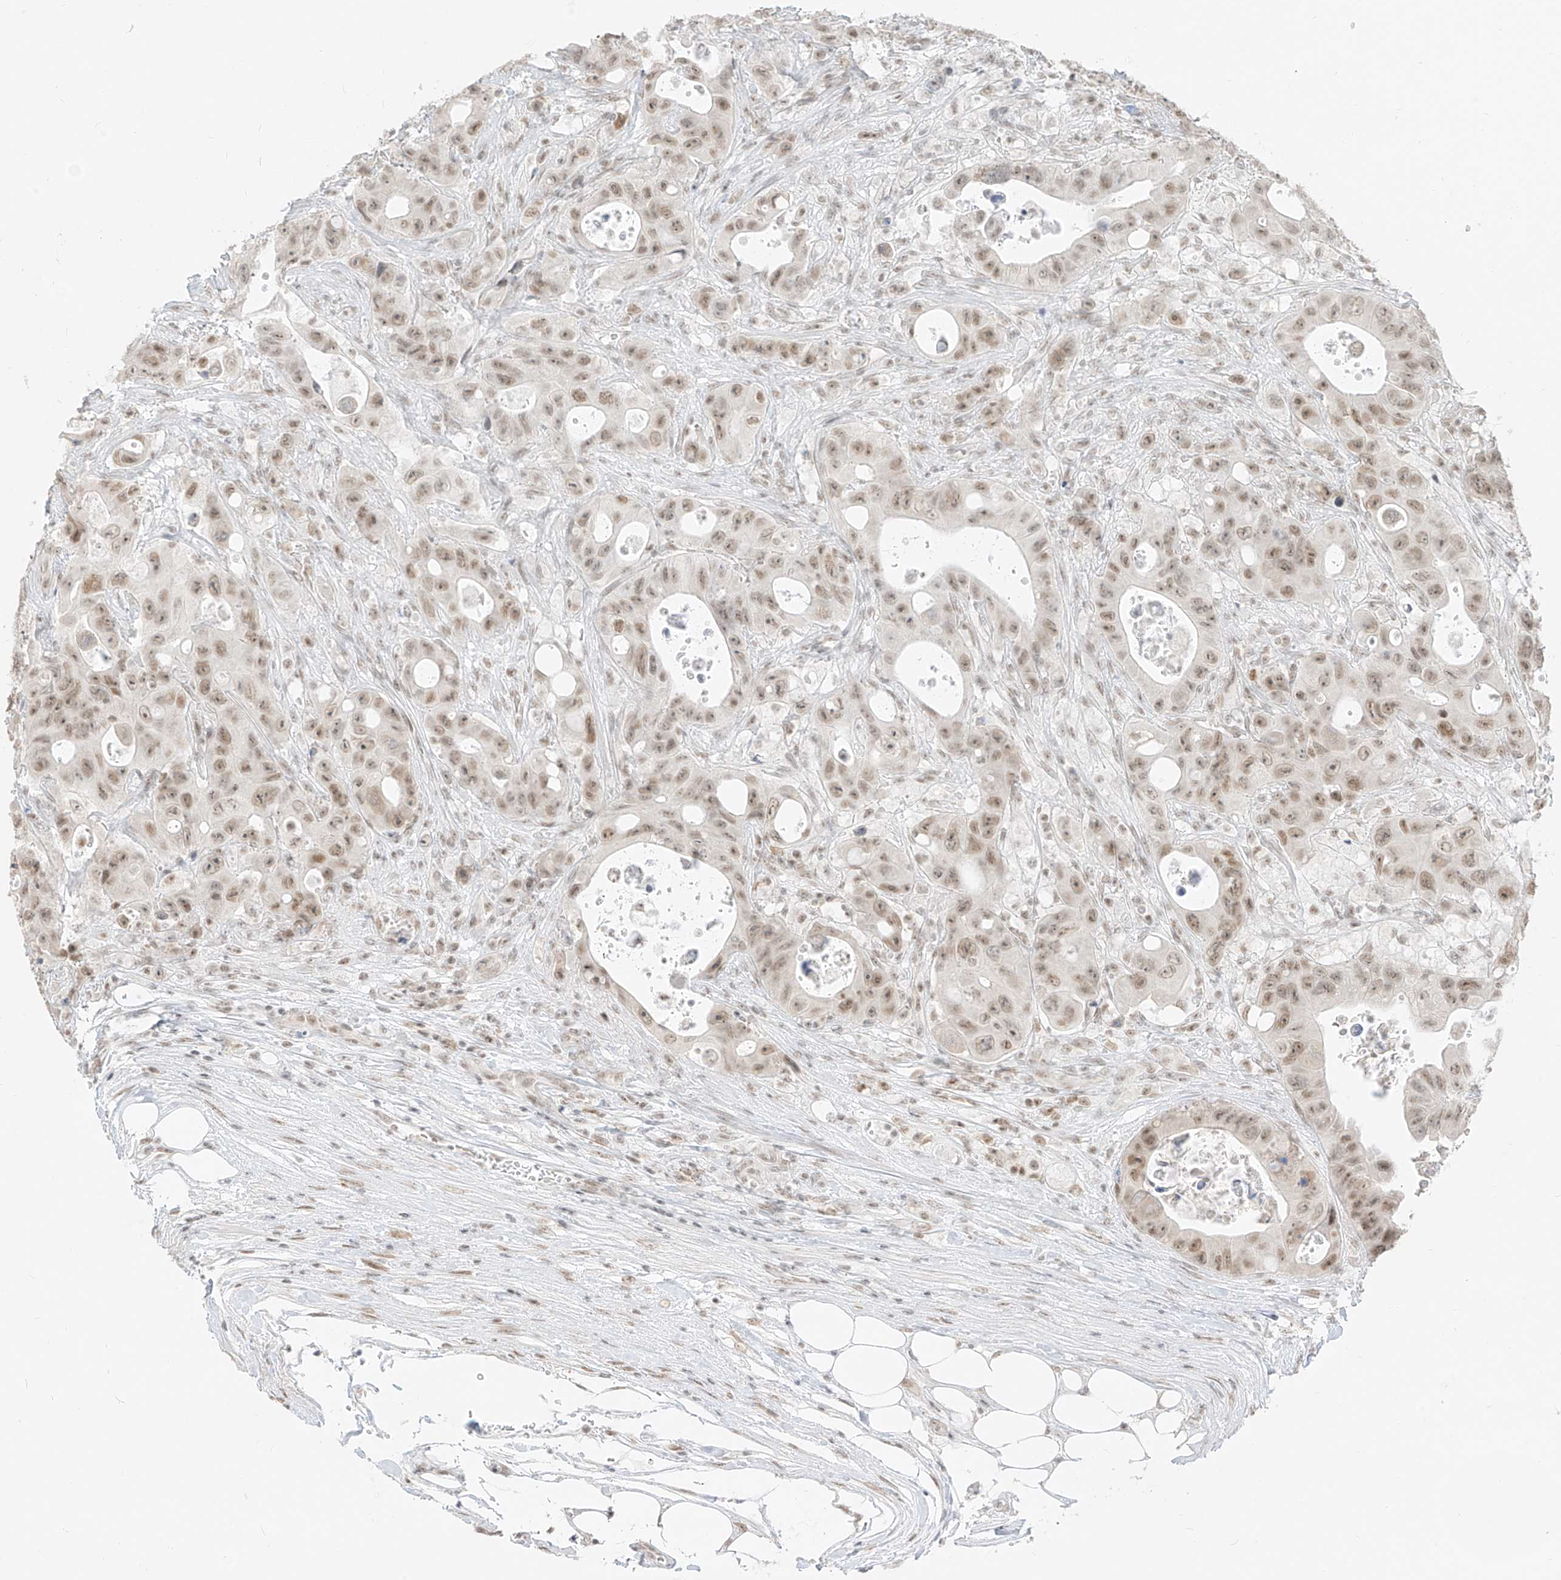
{"staining": {"intensity": "moderate", "quantity": ">75%", "location": "nuclear"}, "tissue": "colorectal cancer", "cell_type": "Tumor cells", "image_type": "cancer", "snomed": [{"axis": "morphology", "description": "Adenocarcinoma, NOS"}, {"axis": "topography", "description": "Colon"}], "caption": "Immunohistochemistry (IHC) staining of adenocarcinoma (colorectal), which demonstrates medium levels of moderate nuclear expression in approximately >75% of tumor cells indicating moderate nuclear protein staining. The staining was performed using DAB (3,3'-diaminobenzidine) (brown) for protein detection and nuclei were counterstained in hematoxylin (blue).", "gene": "SUPT5H", "patient": {"sex": "female", "age": 46}}